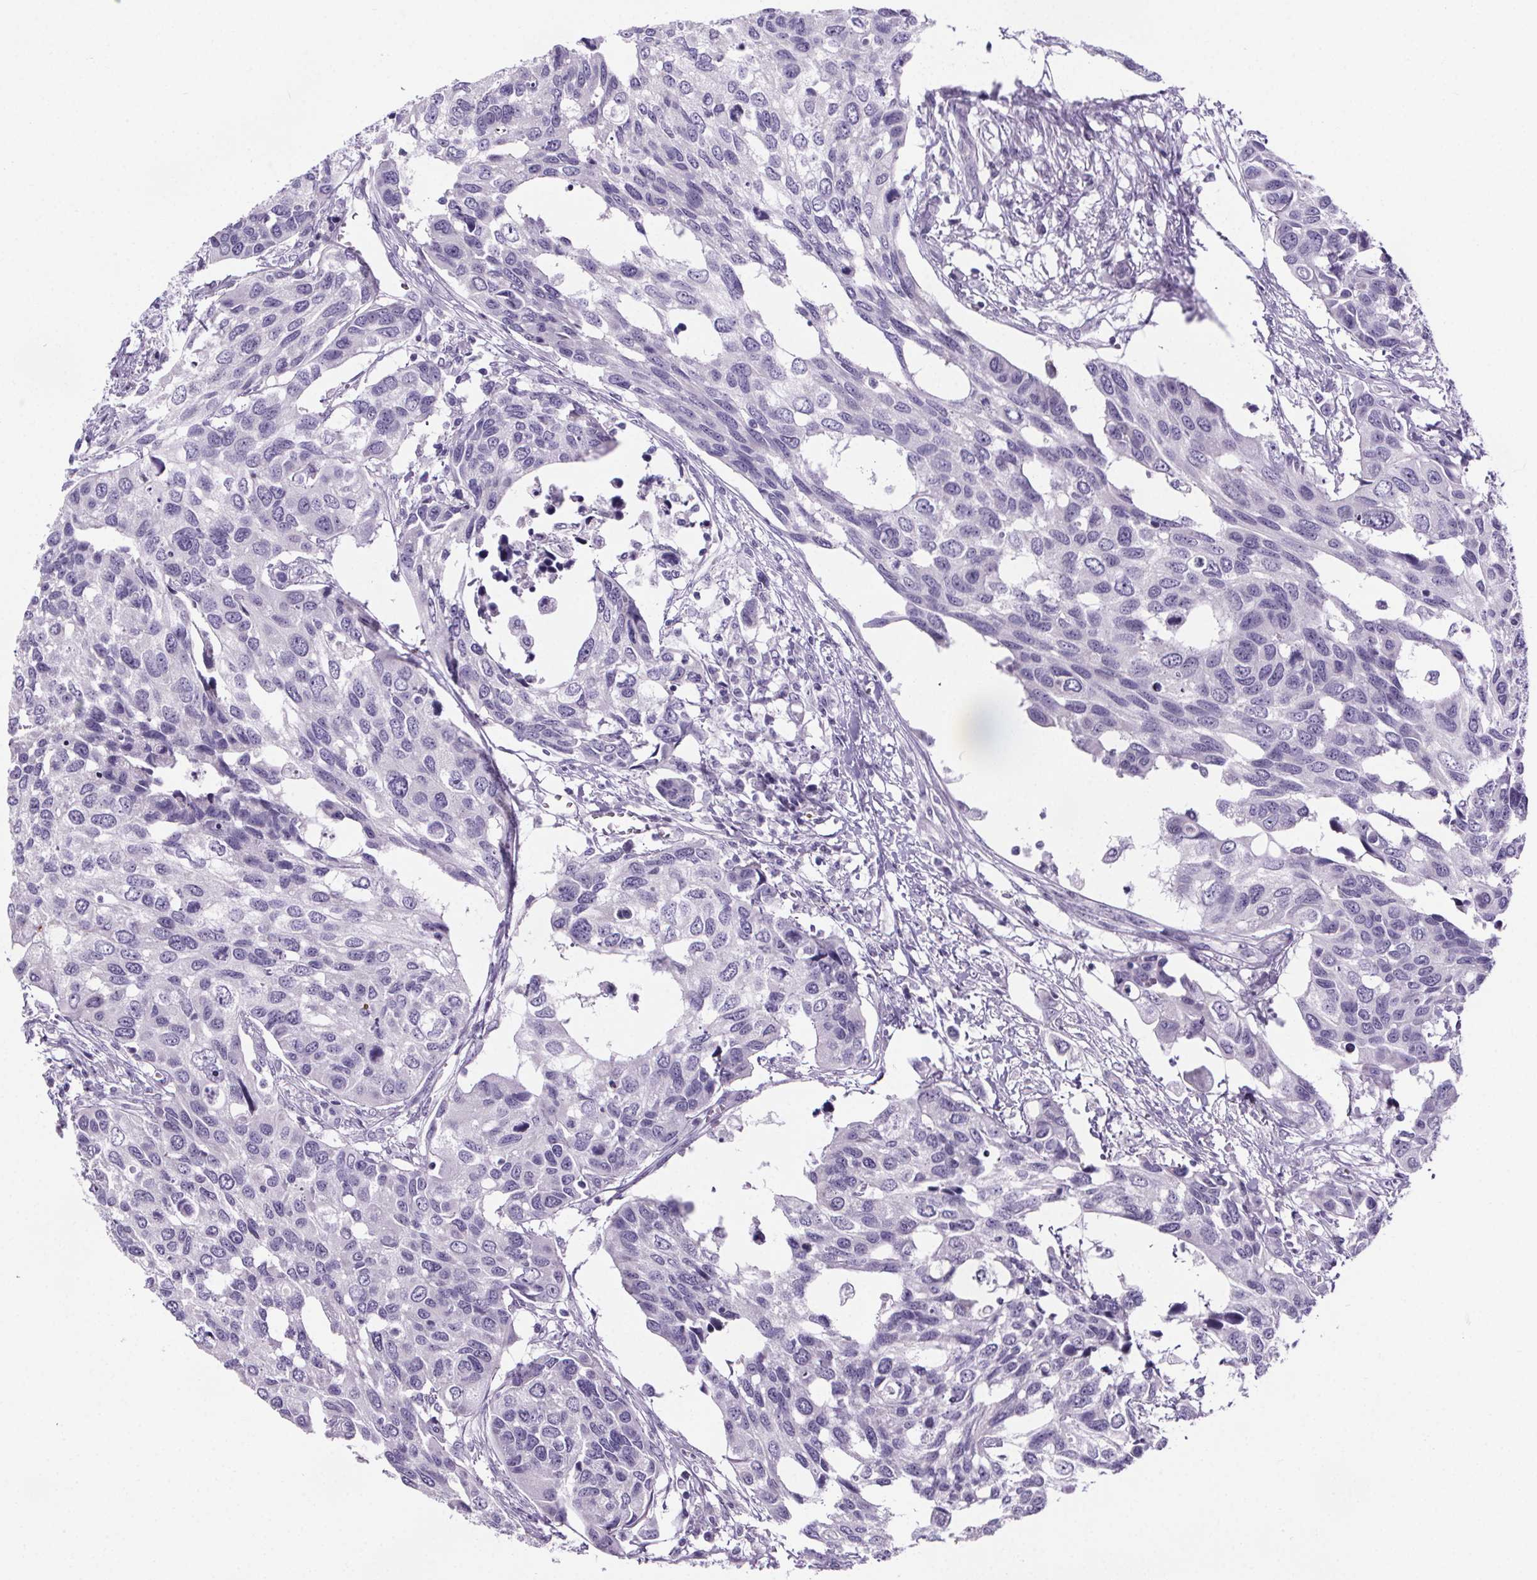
{"staining": {"intensity": "negative", "quantity": "none", "location": "none"}, "tissue": "urothelial cancer", "cell_type": "Tumor cells", "image_type": "cancer", "snomed": [{"axis": "morphology", "description": "Urothelial carcinoma, High grade"}, {"axis": "topography", "description": "Urinary bladder"}], "caption": "IHC of high-grade urothelial carcinoma exhibits no expression in tumor cells.", "gene": "CUBN", "patient": {"sex": "male", "age": 60}}